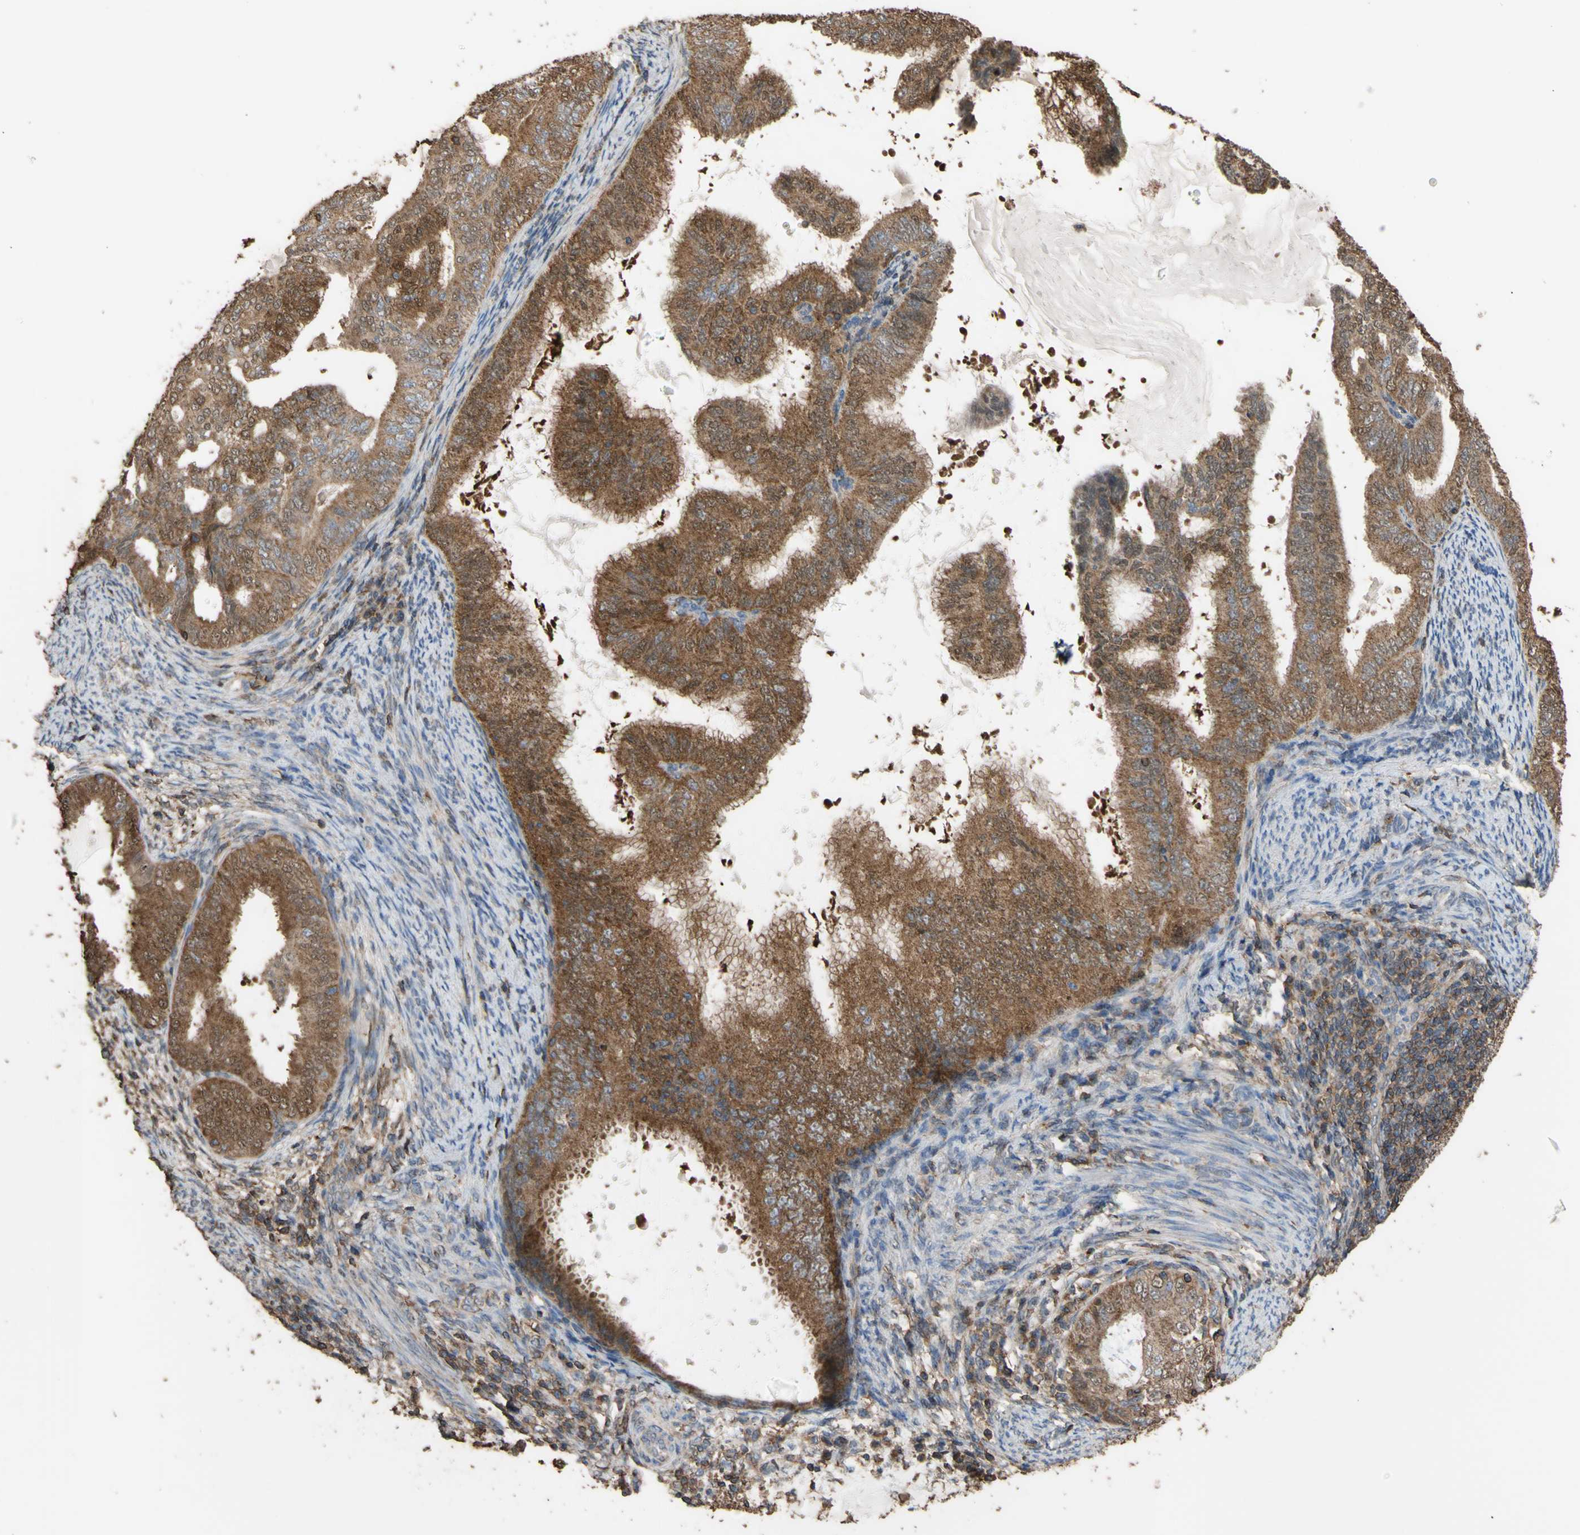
{"staining": {"intensity": "moderate", "quantity": ">75%", "location": "cytoplasmic/membranous"}, "tissue": "endometrial cancer", "cell_type": "Tumor cells", "image_type": "cancer", "snomed": [{"axis": "morphology", "description": "Adenocarcinoma, NOS"}, {"axis": "topography", "description": "Endometrium"}], "caption": "Endometrial adenocarcinoma stained with DAB IHC exhibits medium levels of moderate cytoplasmic/membranous positivity in approximately >75% of tumor cells. The staining was performed using DAB (3,3'-diaminobenzidine) to visualize the protein expression in brown, while the nuclei were stained in blue with hematoxylin (Magnification: 20x).", "gene": "ALDH9A1", "patient": {"sex": "female", "age": 58}}